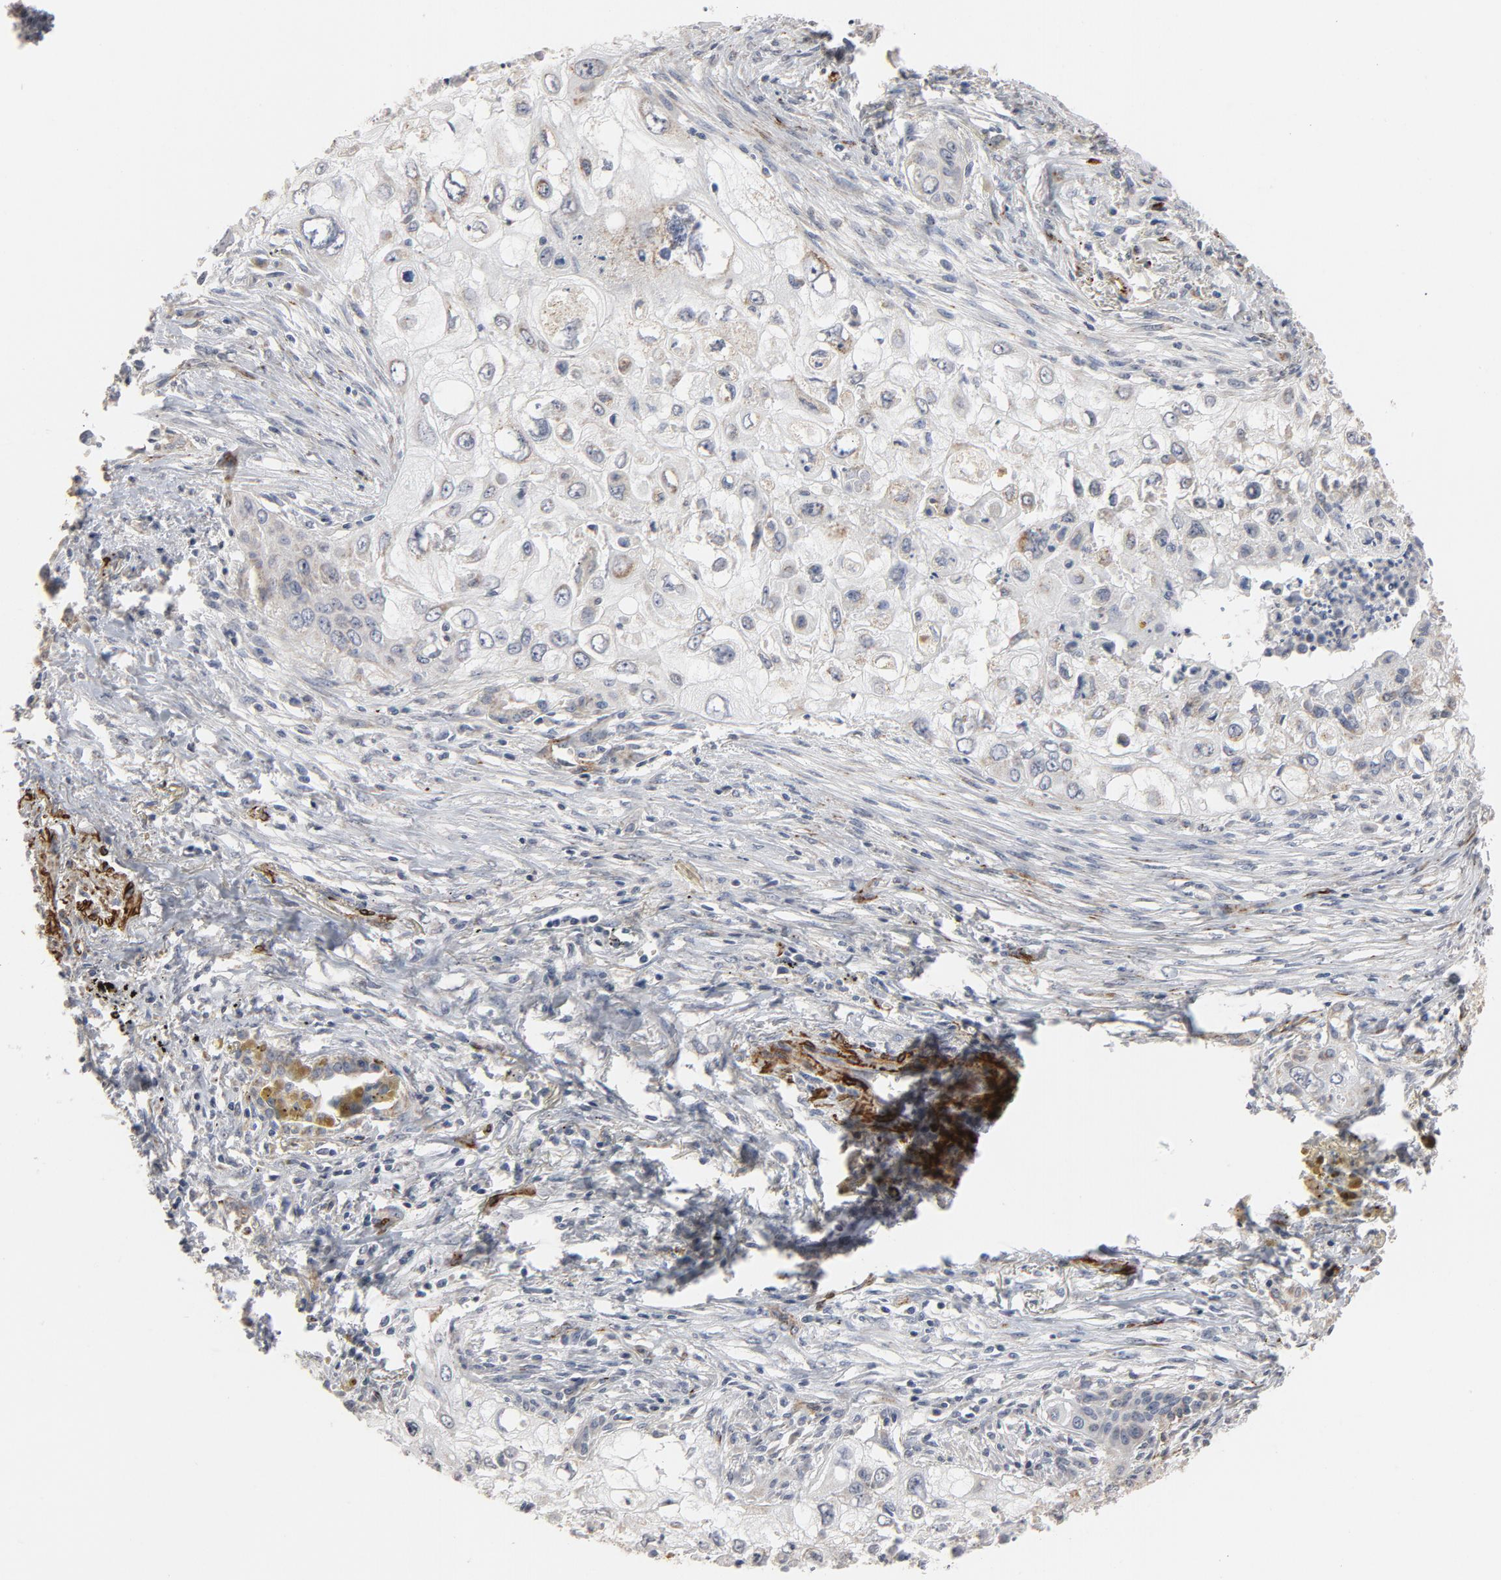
{"staining": {"intensity": "negative", "quantity": "none", "location": "none"}, "tissue": "lung cancer", "cell_type": "Tumor cells", "image_type": "cancer", "snomed": [{"axis": "morphology", "description": "Squamous cell carcinoma, NOS"}, {"axis": "topography", "description": "Lung"}], "caption": "IHC of human lung cancer shows no expression in tumor cells.", "gene": "GNG2", "patient": {"sex": "male", "age": 71}}